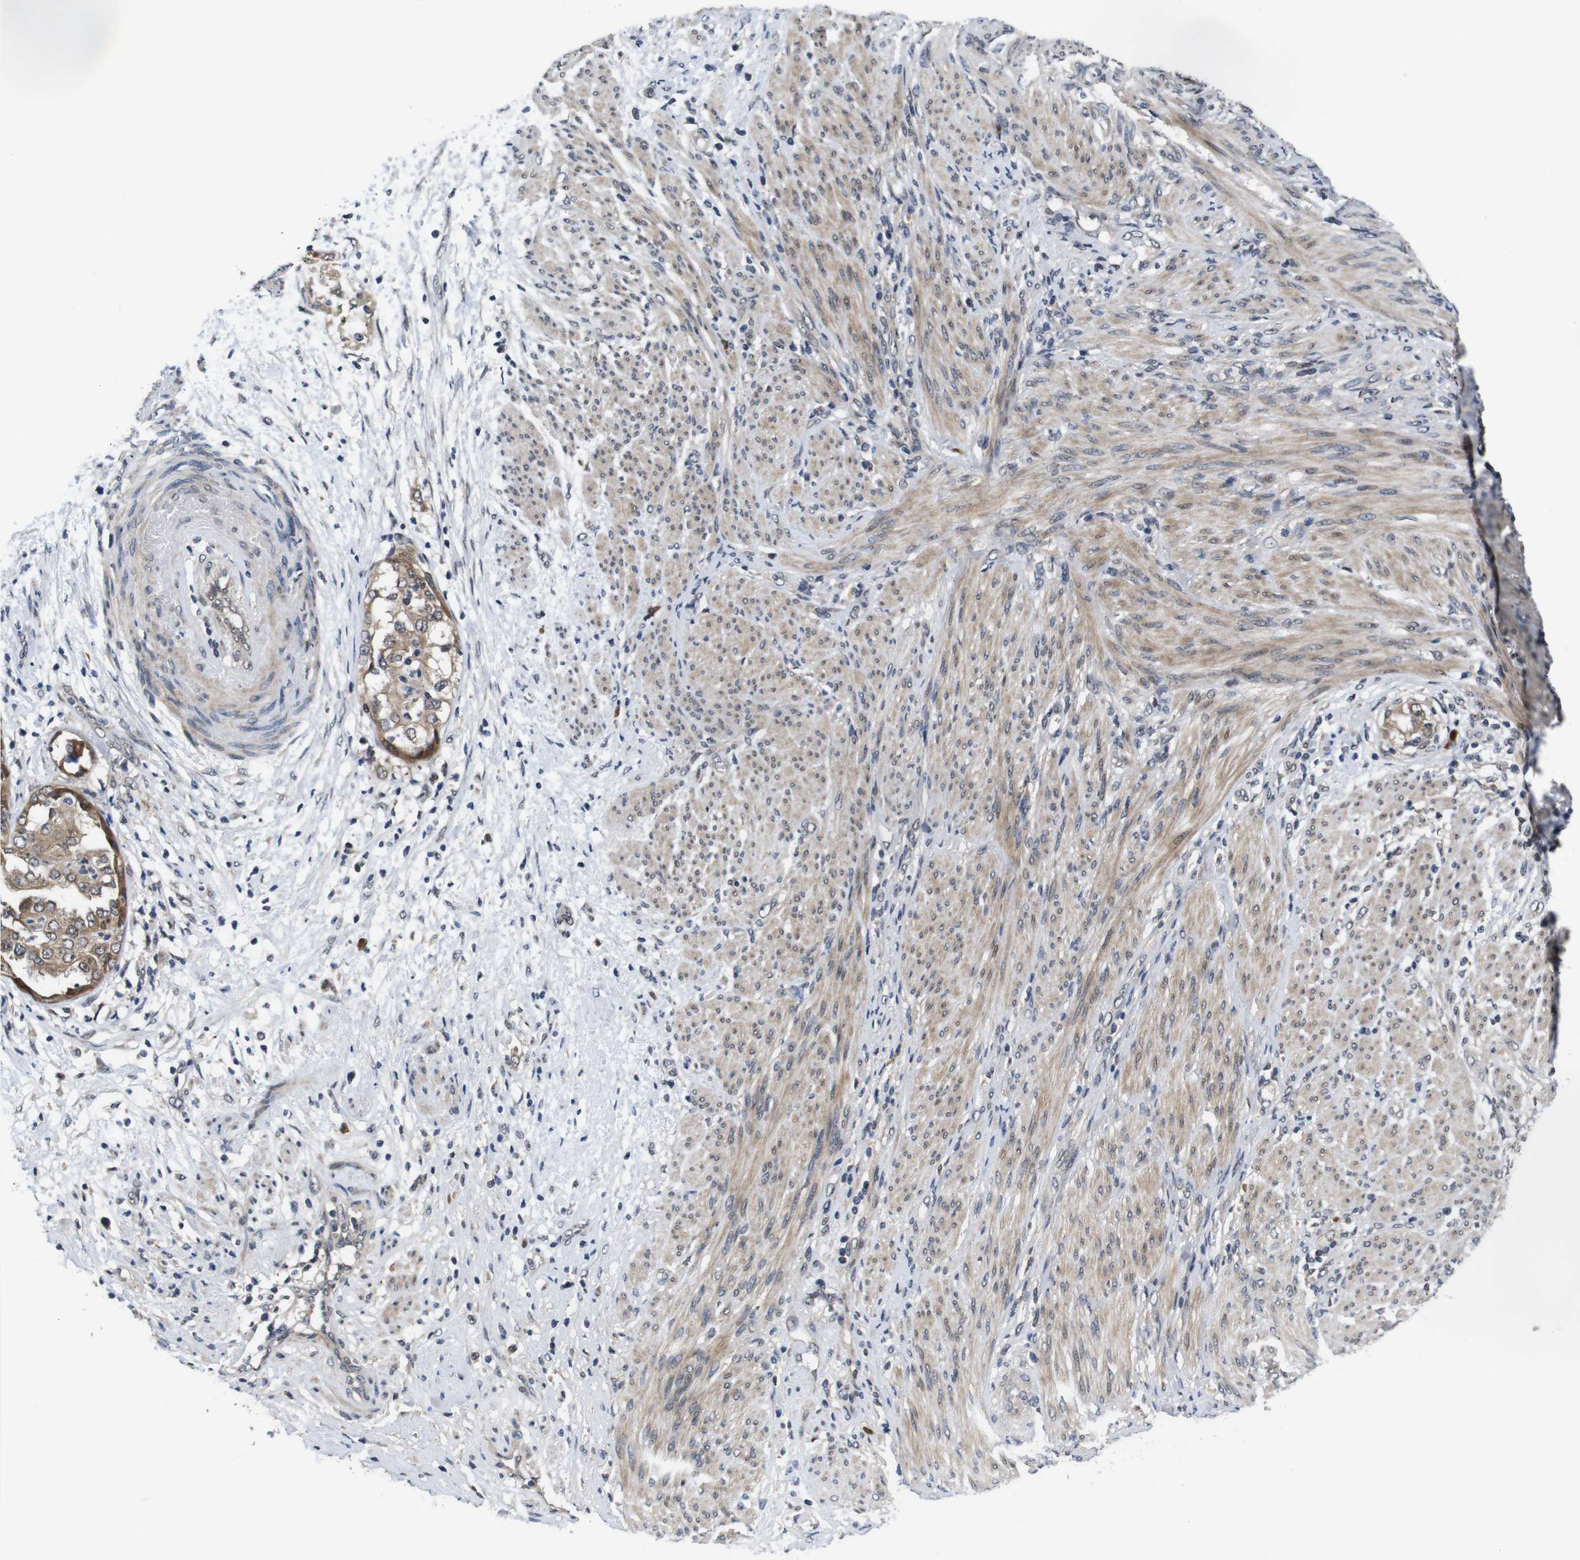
{"staining": {"intensity": "moderate", "quantity": ">75%", "location": "cytoplasmic/membranous"}, "tissue": "endometrial cancer", "cell_type": "Tumor cells", "image_type": "cancer", "snomed": [{"axis": "morphology", "description": "Adenocarcinoma, NOS"}, {"axis": "topography", "description": "Endometrium"}], "caption": "Immunohistochemical staining of endometrial cancer shows moderate cytoplasmic/membranous protein staining in about >75% of tumor cells. Immunohistochemistry (ihc) stains the protein in brown and the nuclei are stained blue.", "gene": "ZBTB46", "patient": {"sex": "female", "age": 85}}